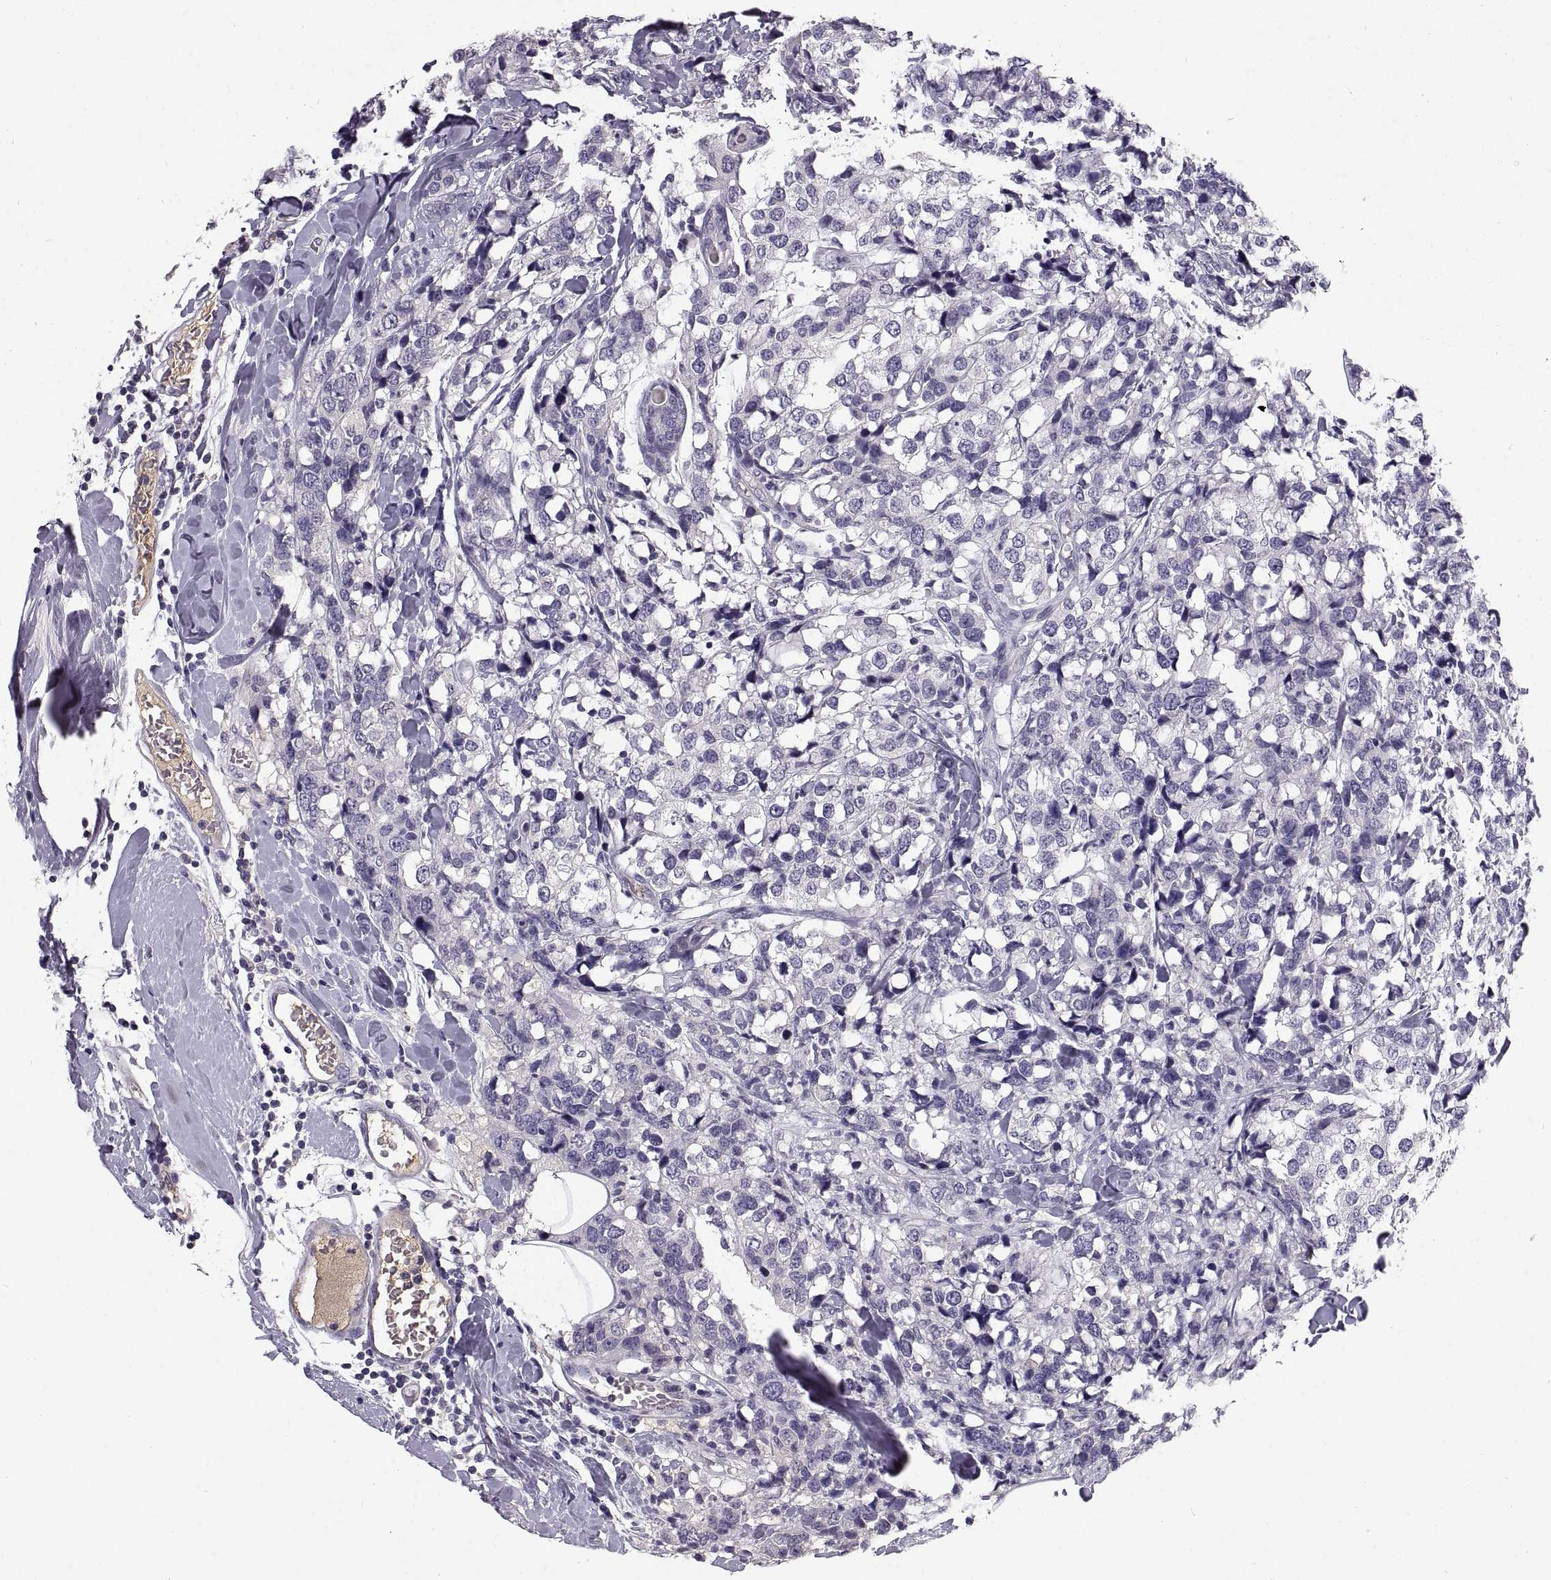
{"staining": {"intensity": "negative", "quantity": "none", "location": "none"}, "tissue": "breast cancer", "cell_type": "Tumor cells", "image_type": "cancer", "snomed": [{"axis": "morphology", "description": "Lobular carcinoma"}, {"axis": "topography", "description": "Breast"}], "caption": "An IHC histopathology image of lobular carcinoma (breast) is shown. There is no staining in tumor cells of lobular carcinoma (breast).", "gene": "ADAM32", "patient": {"sex": "female", "age": 59}}